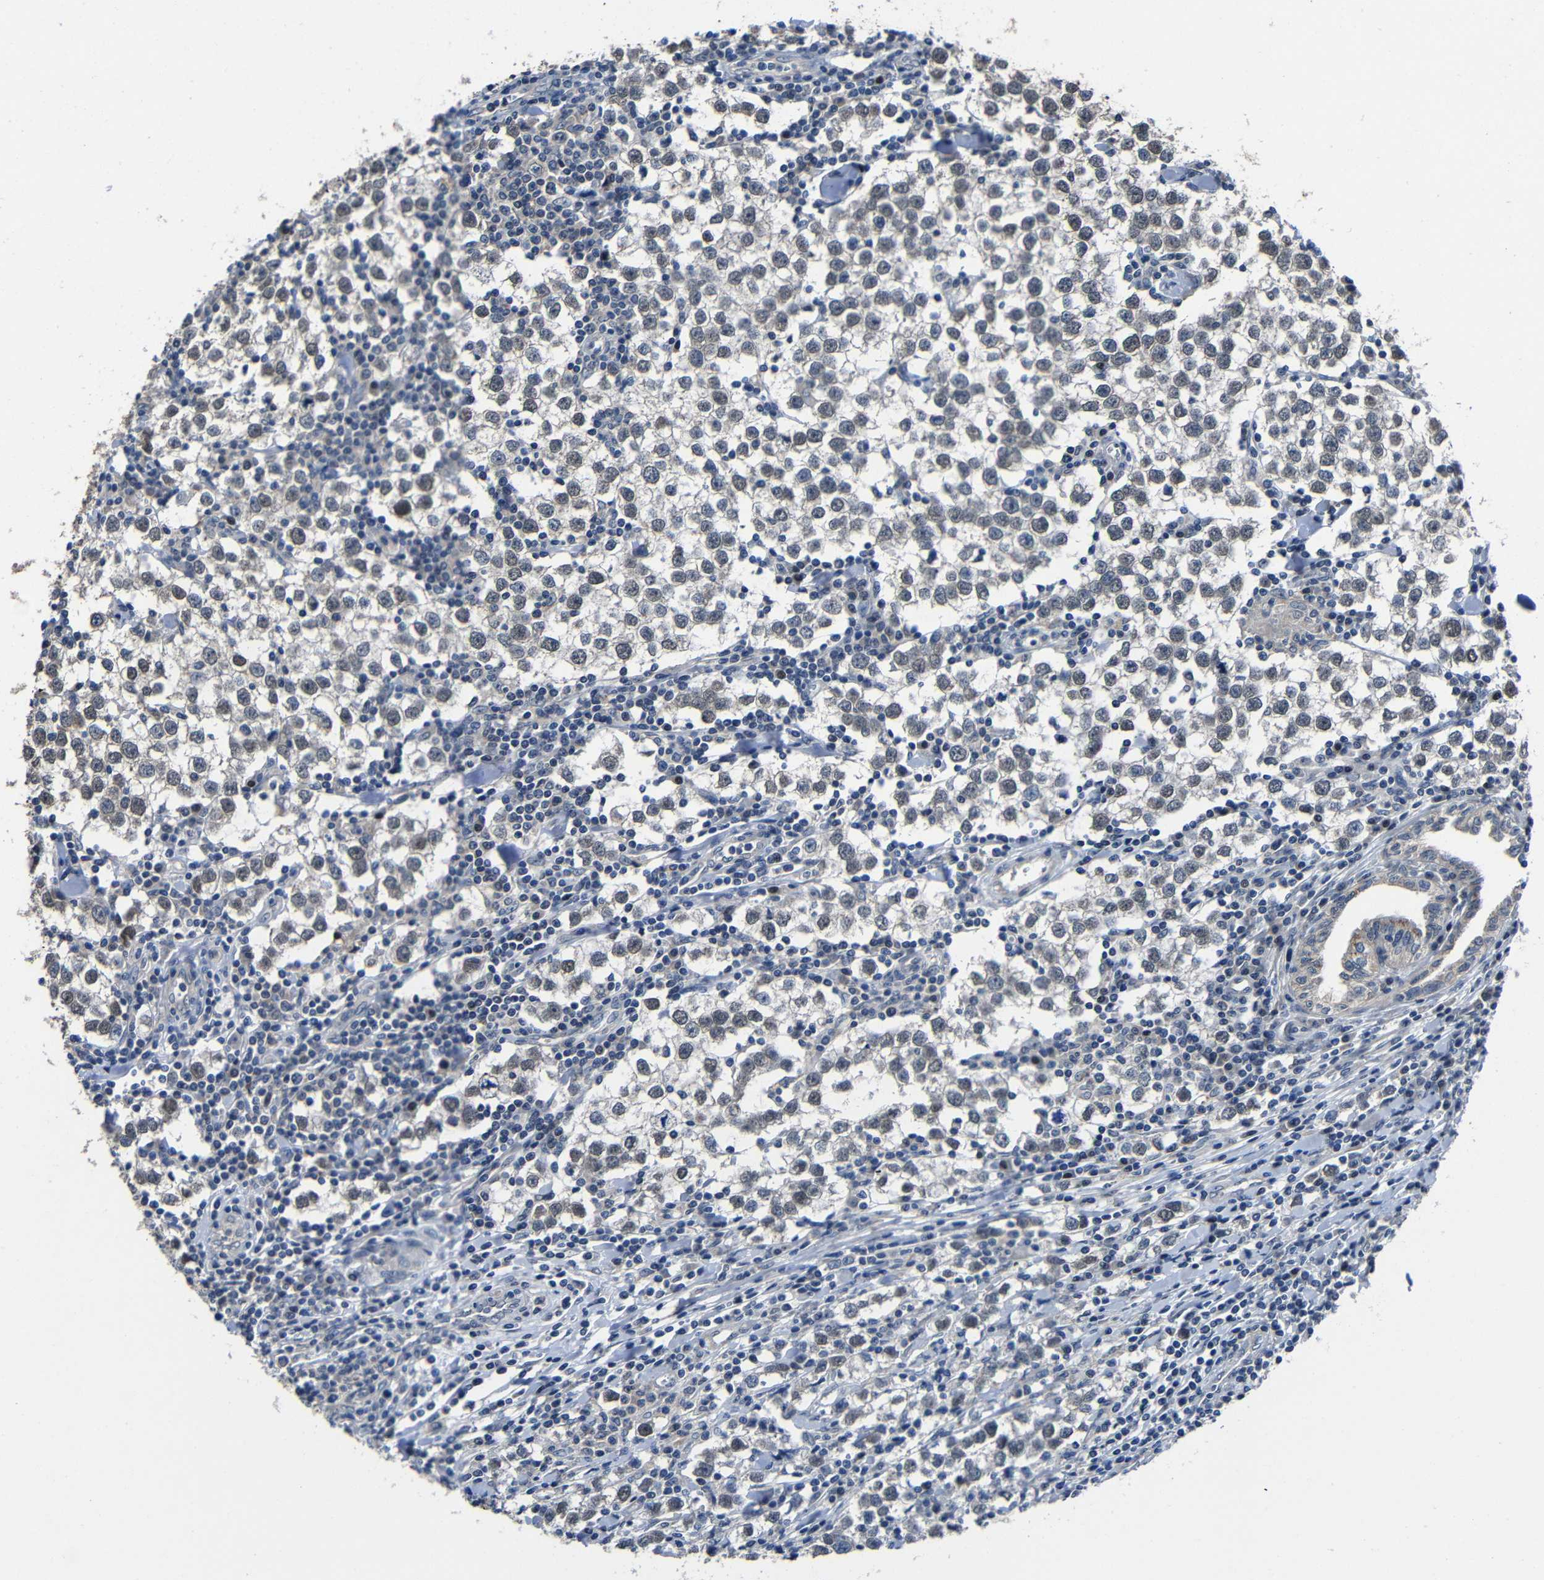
{"staining": {"intensity": "negative", "quantity": "none", "location": "none"}, "tissue": "testis cancer", "cell_type": "Tumor cells", "image_type": "cancer", "snomed": [{"axis": "morphology", "description": "Seminoma, NOS"}, {"axis": "morphology", "description": "Carcinoma, Embryonal, NOS"}, {"axis": "topography", "description": "Testis"}], "caption": "Testis embryonal carcinoma stained for a protein using immunohistochemistry reveals no positivity tumor cells.", "gene": "C6orf89", "patient": {"sex": "male", "age": 36}}